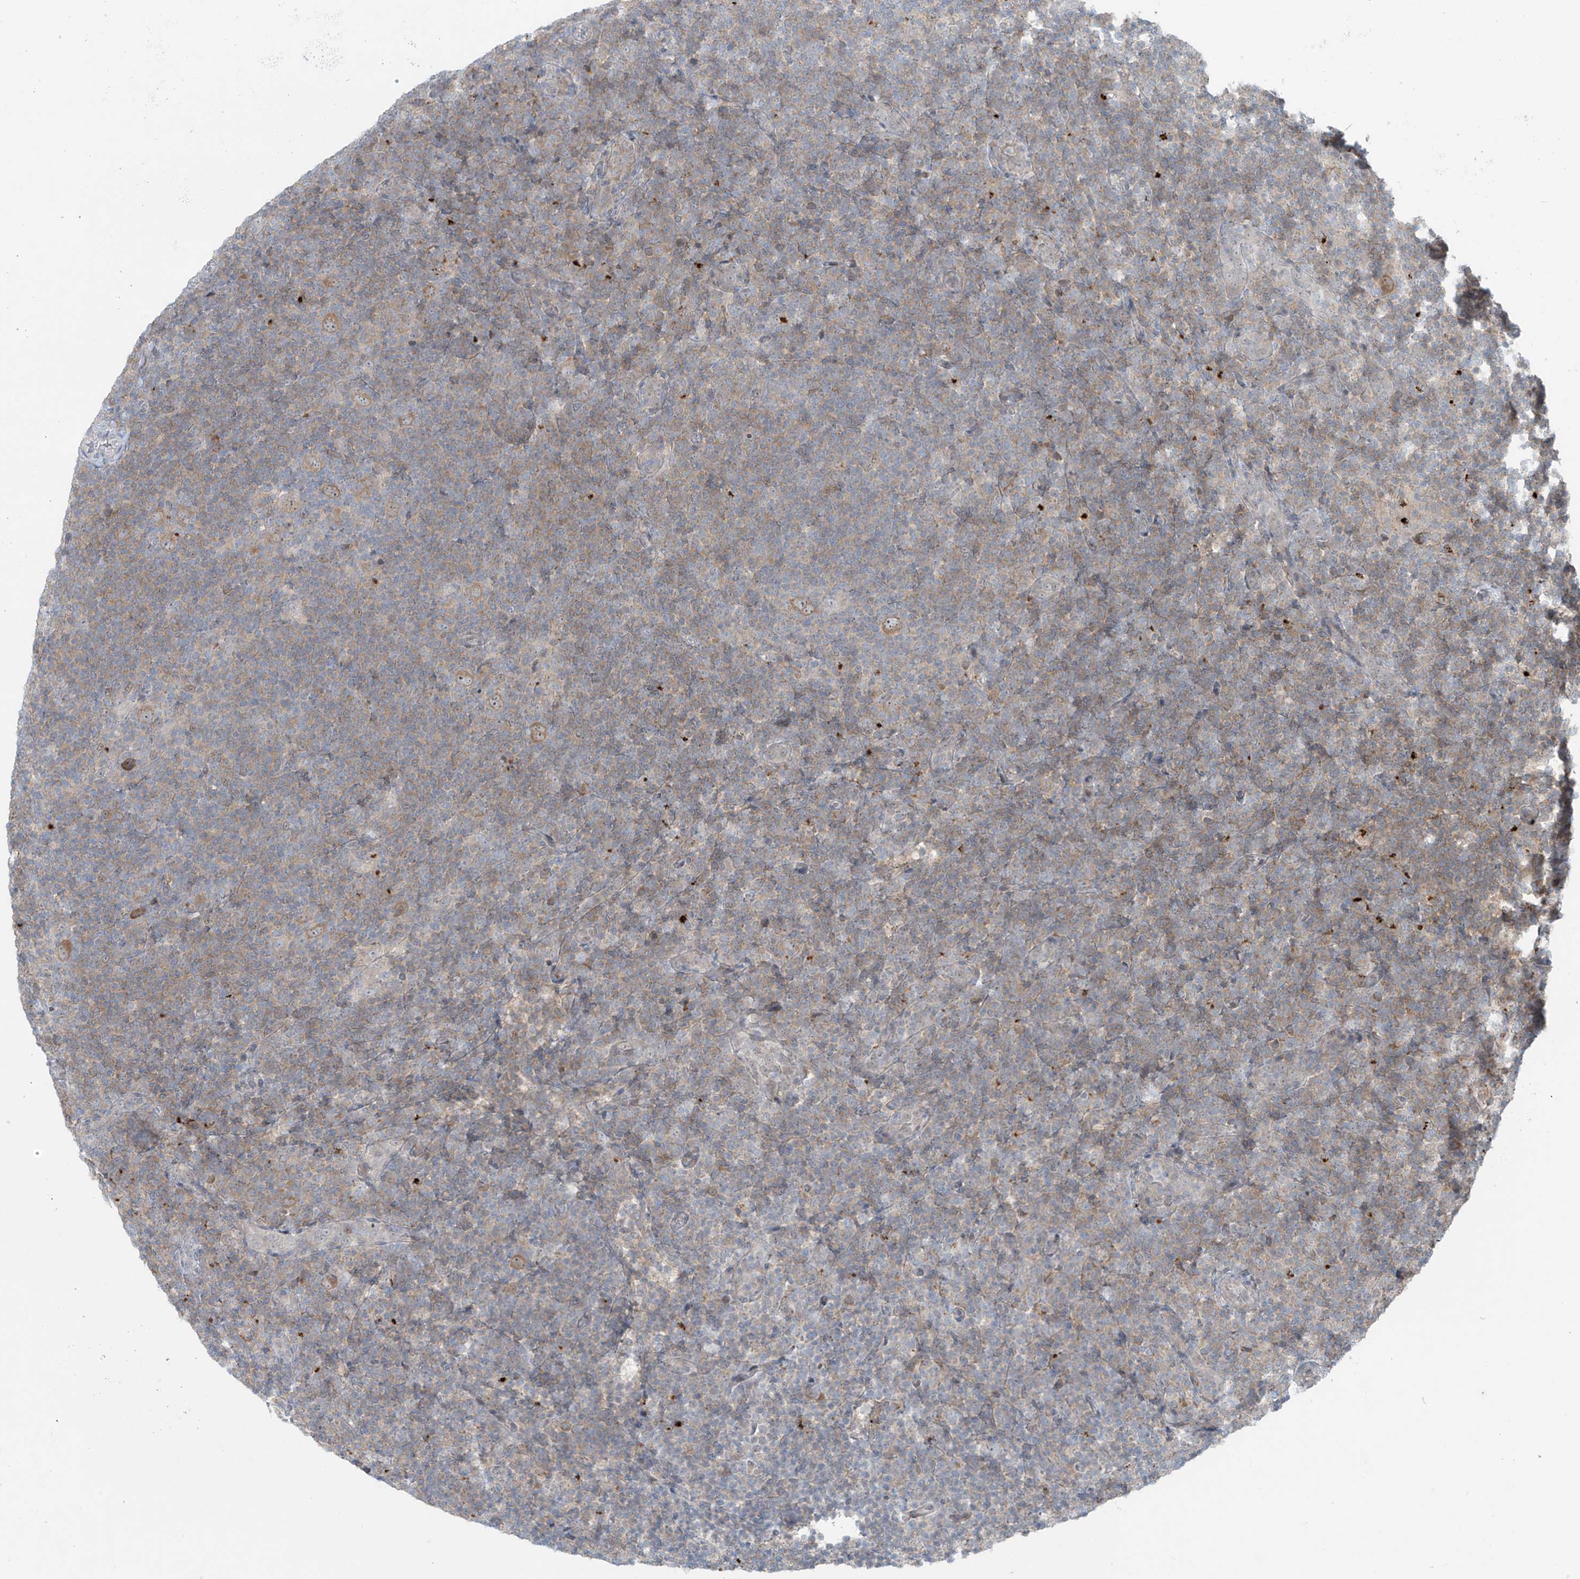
{"staining": {"intensity": "moderate", "quantity": ">75%", "location": "cytoplasmic/membranous"}, "tissue": "lymphoma", "cell_type": "Tumor cells", "image_type": "cancer", "snomed": [{"axis": "morphology", "description": "Hodgkin's disease, NOS"}, {"axis": "topography", "description": "Lymph node"}], "caption": "This micrograph displays Hodgkin's disease stained with IHC to label a protein in brown. The cytoplasmic/membranous of tumor cells show moderate positivity for the protein. Nuclei are counter-stained blue.", "gene": "PPAT", "patient": {"sex": "female", "age": 57}}